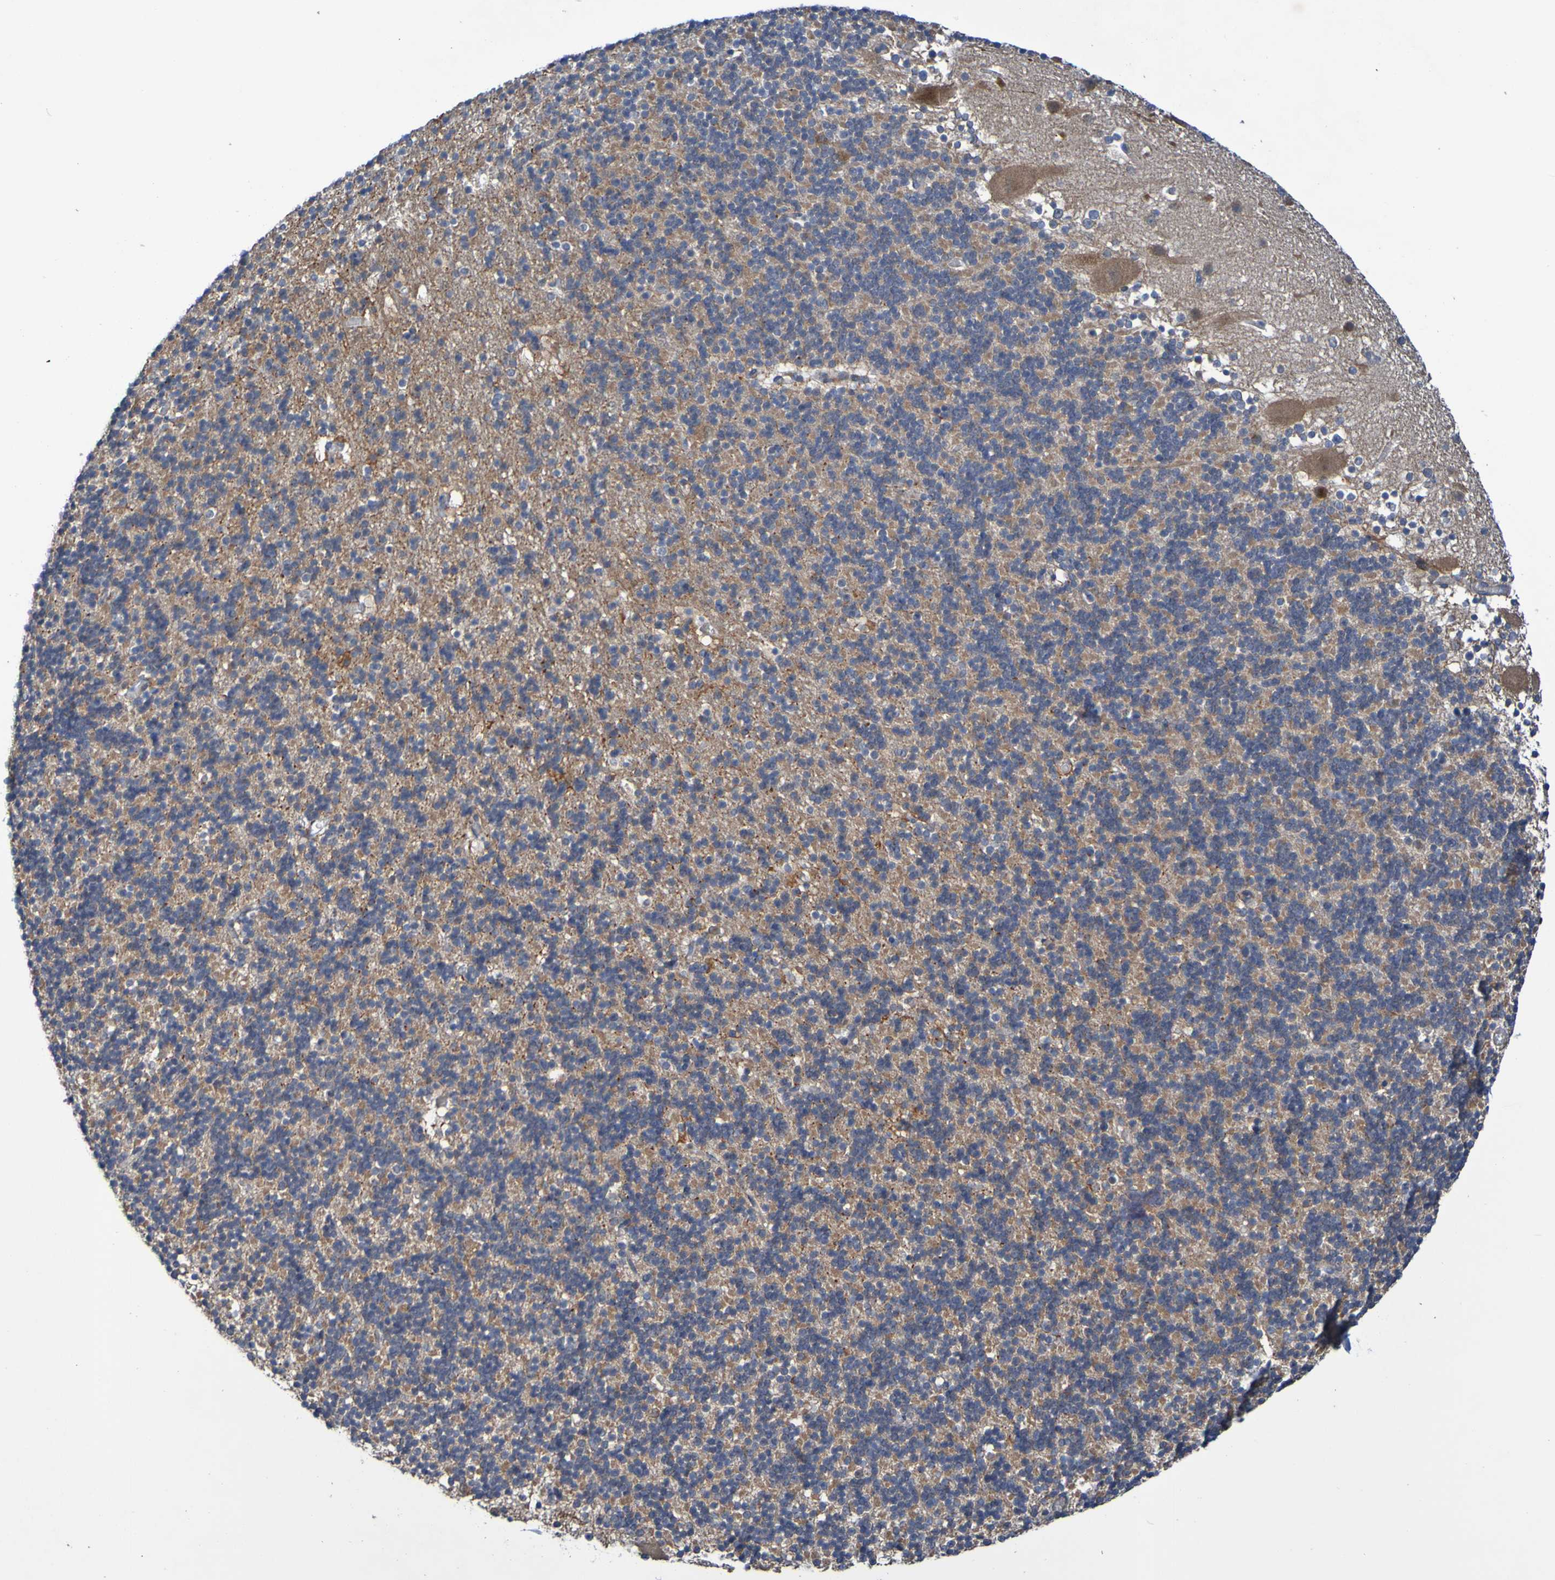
{"staining": {"intensity": "moderate", "quantity": ">75%", "location": "cytoplasmic/membranous"}, "tissue": "cerebellum", "cell_type": "Cells in granular layer", "image_type": "normal", "snomed": [{"axis": "morphology", "description": "Normal tissue, NOS"}, {"axis": "topography", "description": "Cerebellum"}], "caption": "The photomicrograph displays staining of unremarkable cerebellum, revealing moderate cytoplasmic/membranous protein expression (brown color) within cells in granular layer. The staining was performed using DAB to visualize the protein expression in brown, while the nuclei were stained in blue with hematoxylin (Magnification: 20x).", "gene": "SDK1", "patient": {"sex": "male", "age": 45}}